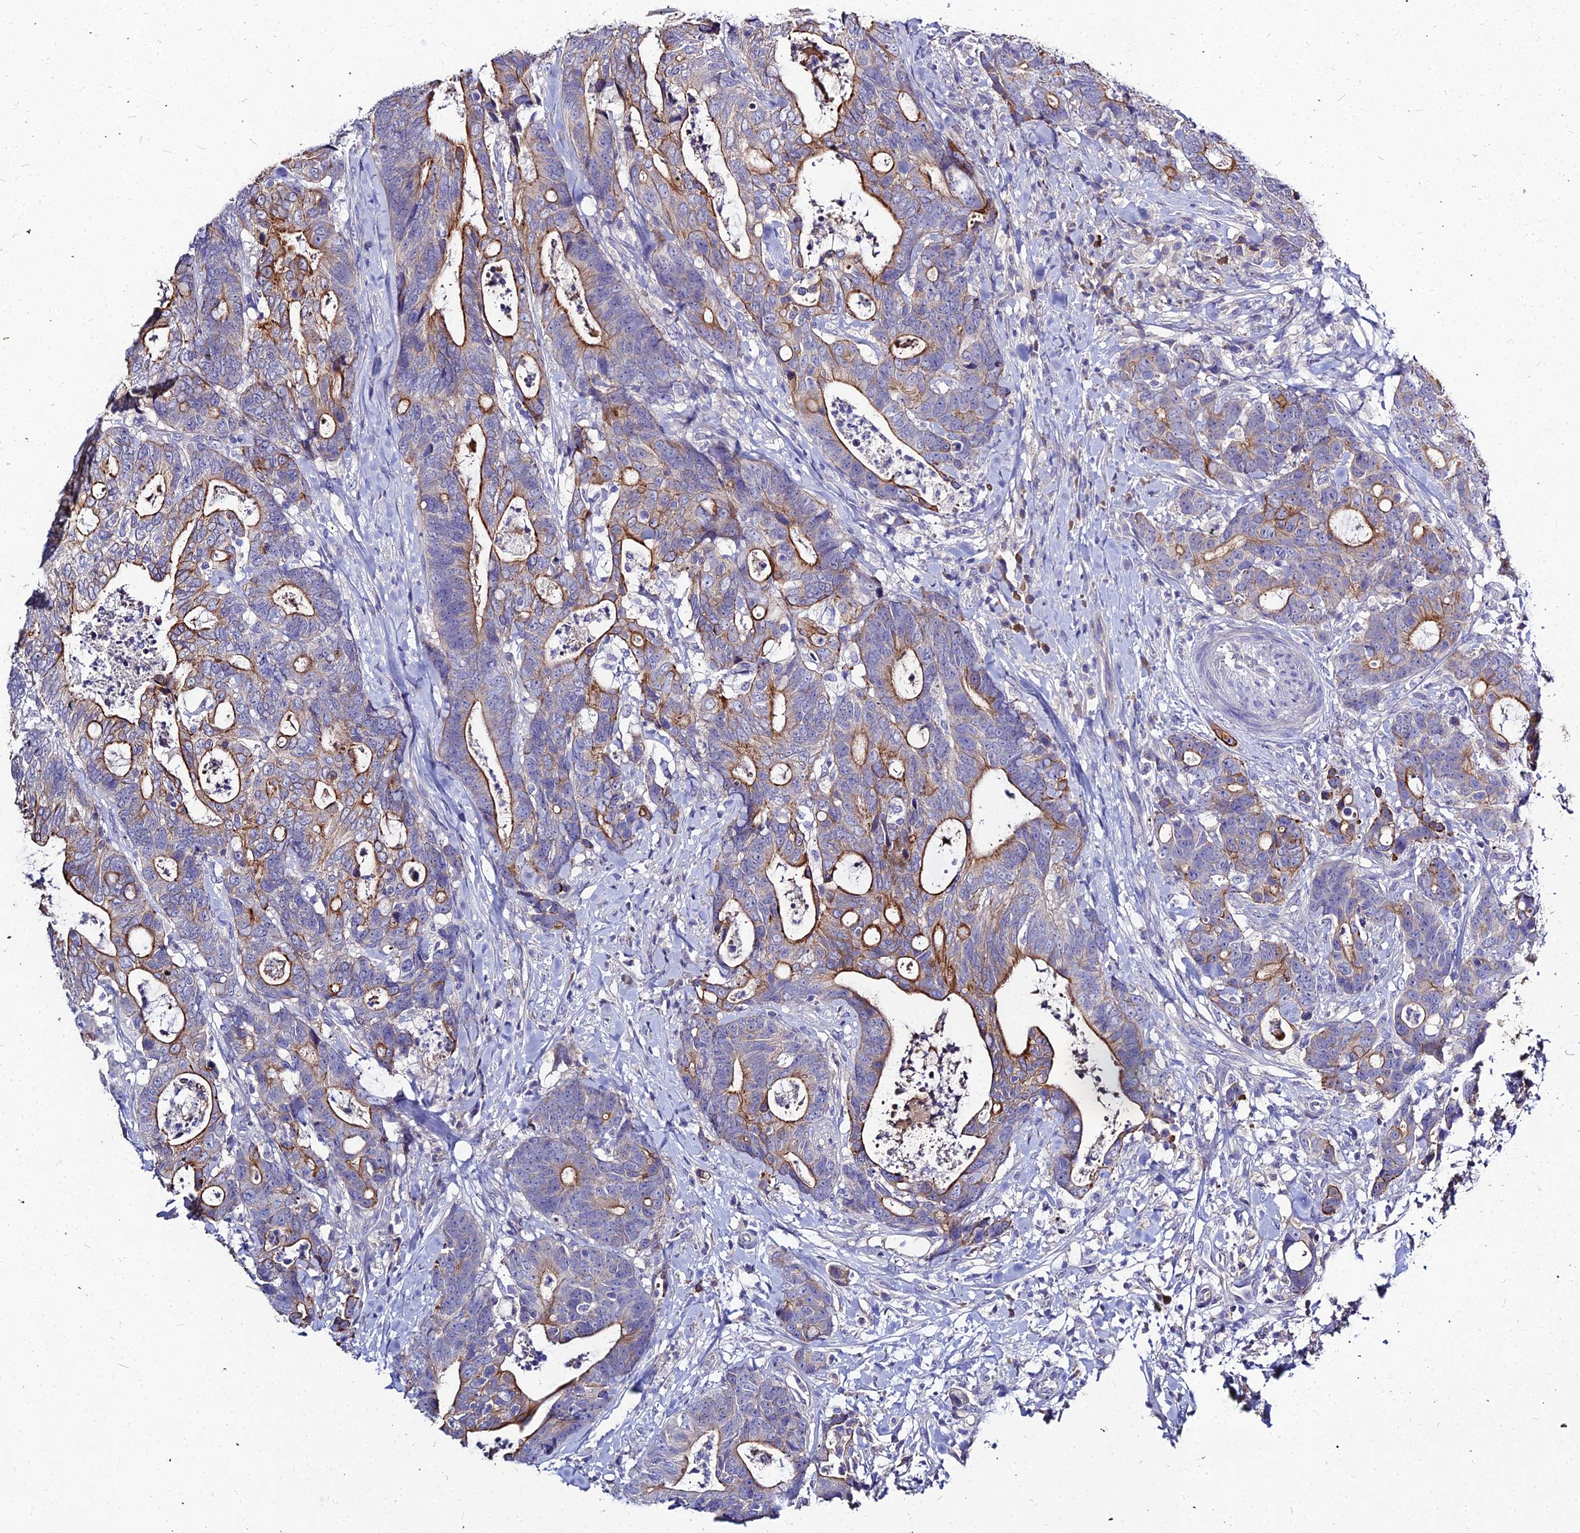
{"staining": {"intensity": "strong", "quantity": "25%-75%", "location": "cytoplasmic/membranous"}, "tissue": "colorectal cancer", "cell_type": "Tumor cells", "image_type": "cancer", "snomed": [{"axis": "morphology", "description": "Adenocarcinoma, NOS"}, {"axis": "topography", "description": "Colon"}], "caption": "DAB (3,3'-diaminobenzidine) immunohistochemical staining of adenocarcinoma (colorectal) shows strong cytoplasmic/membranous protein expression in approximately 25%-75% of tumor cells.", "gene": "DMRTA1", "patient": {"sex": "female", "age": 82}}